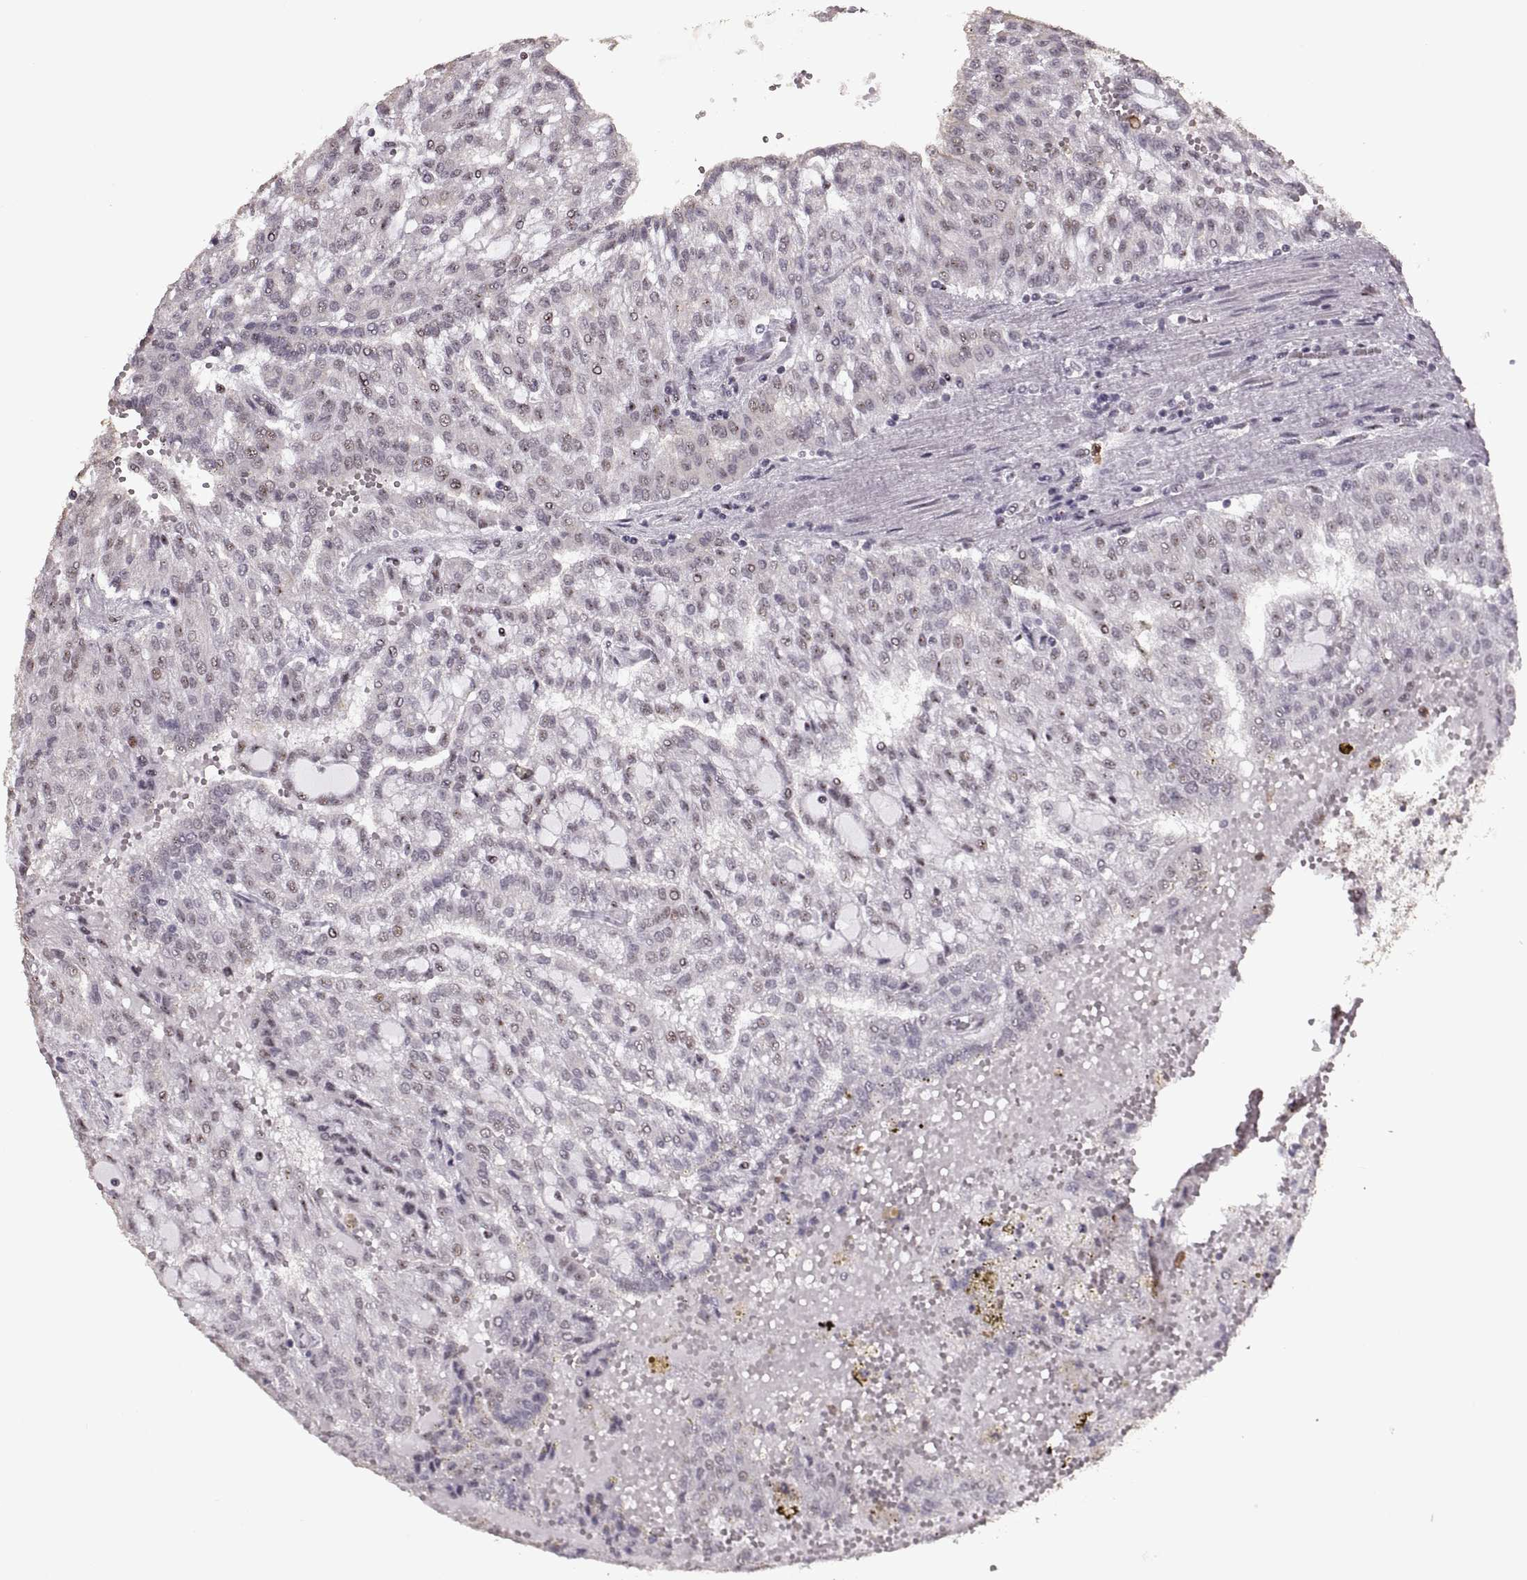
{"staining": {"intensity": "negative", "quantity": "none", "location": "none"}, "tissue": "renal cancer", "cell_type": "Tumor cells", "image_type": "cancer", "snomed": [{"axis": "morphology", "description": "Adenocarcinoma, NOS"}, {"axis": "topography", "description": "Kidney"}], "caption": "The immunohistochemistry (IHC) micrograph has no significant positivity in tumor cells of adenocarcinoma (renal) tissue.", "gene": "PALS1", "patient": {"sex": "male", "age": 63}}